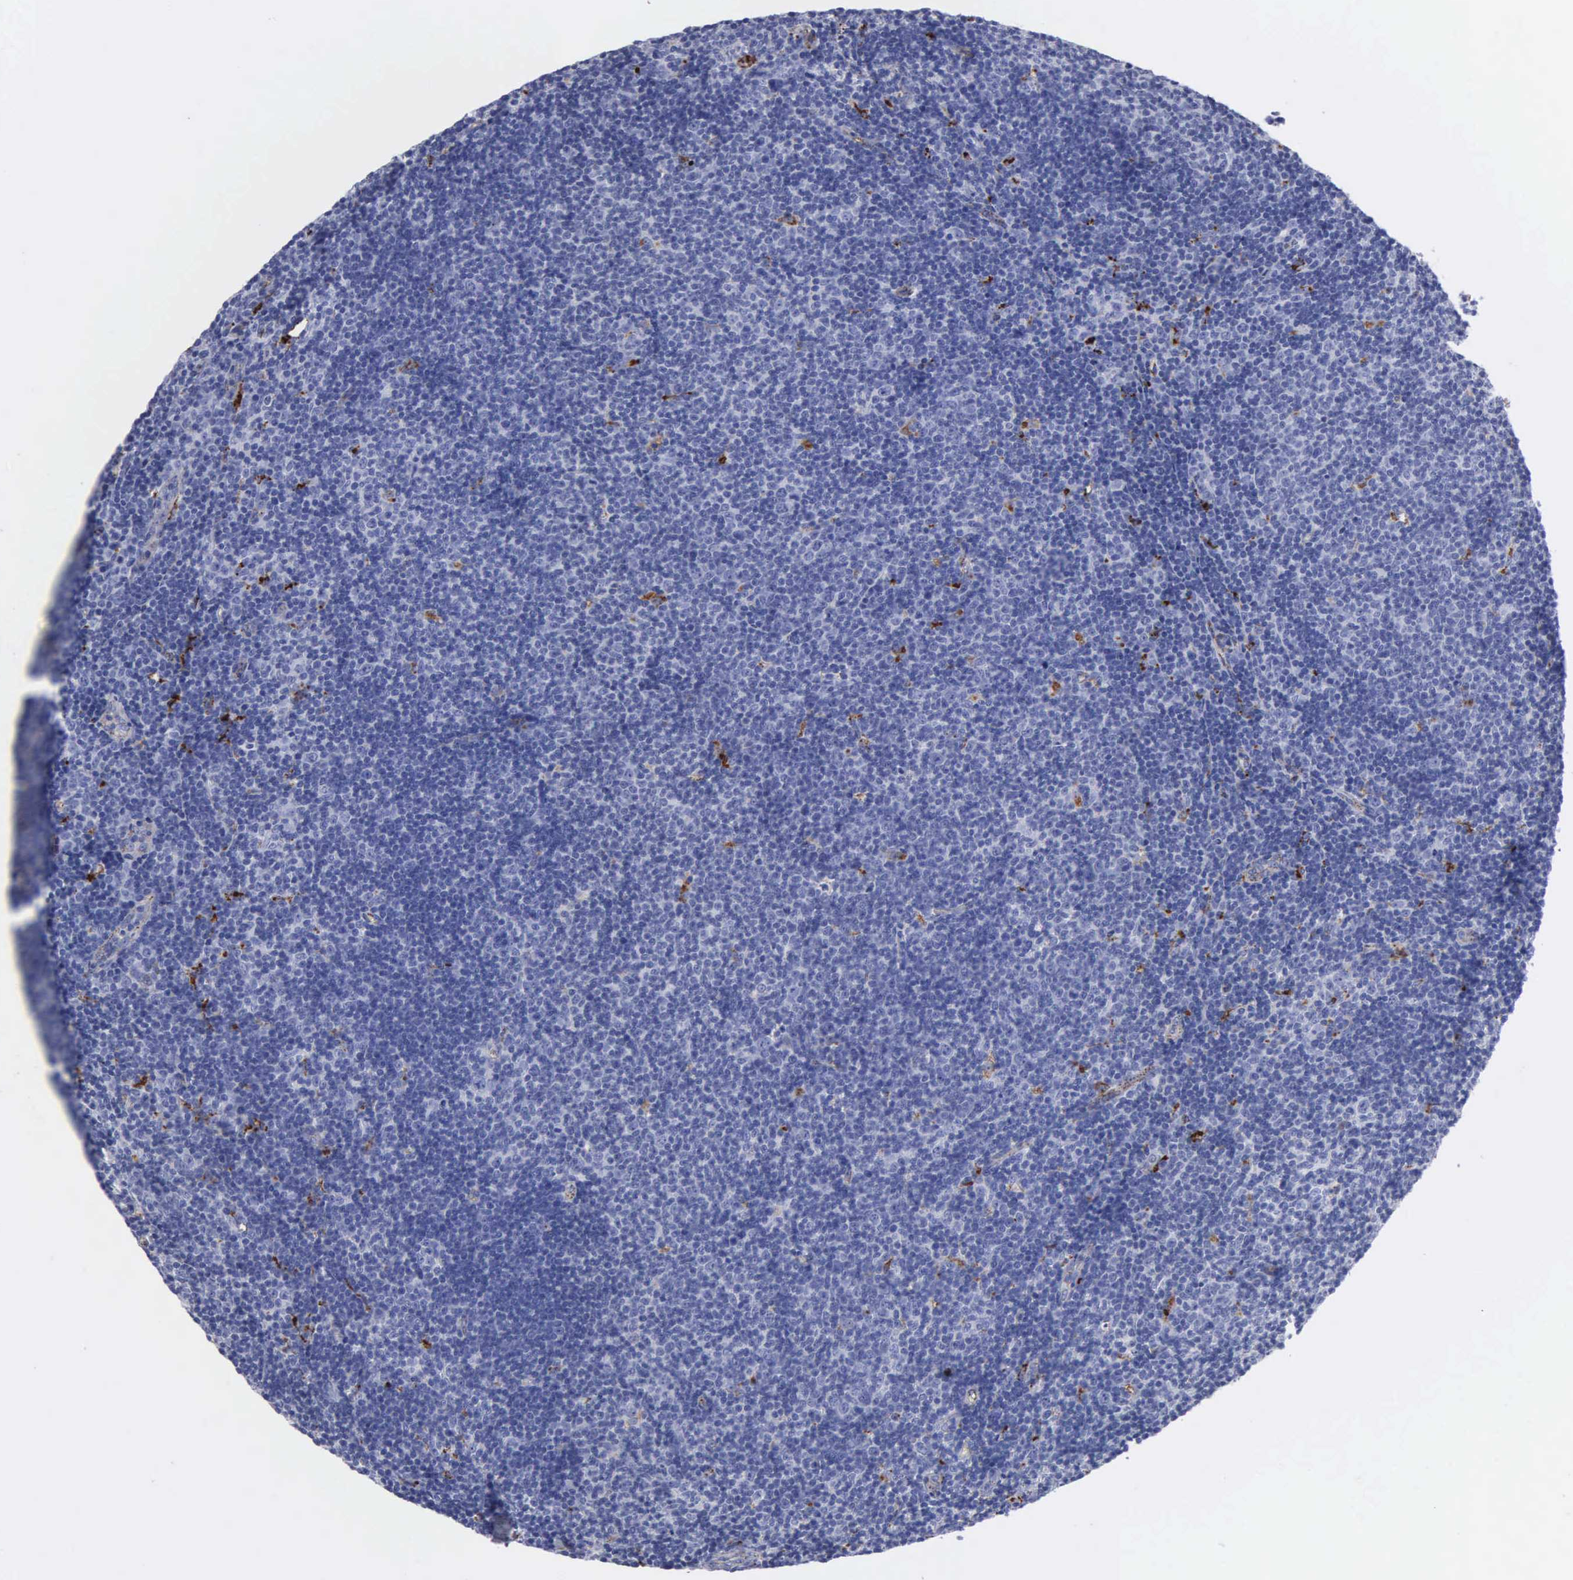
{"staining": {"intensity": "negative", "quantity": "none", "location": "none"}, "tissue": "lymphoma", "cell_type": "Tumor cells", "image_type": "cancer", "snomed": [{"axis": "morphology", "description": "Malignant lymphoma, non-Hodgkin's type, Low grade"}, {"axis": "topography", "description": "Lymph node"}], "caption": "Immunohistochemistry image of neoplastic tissue: human lymphoma stained with DAB (3,3'-diaminobenzidine) displays no significant protein expression in tumor cells.", "gene": "CTSL", "patient": {"sex": "male", "age": 49}}